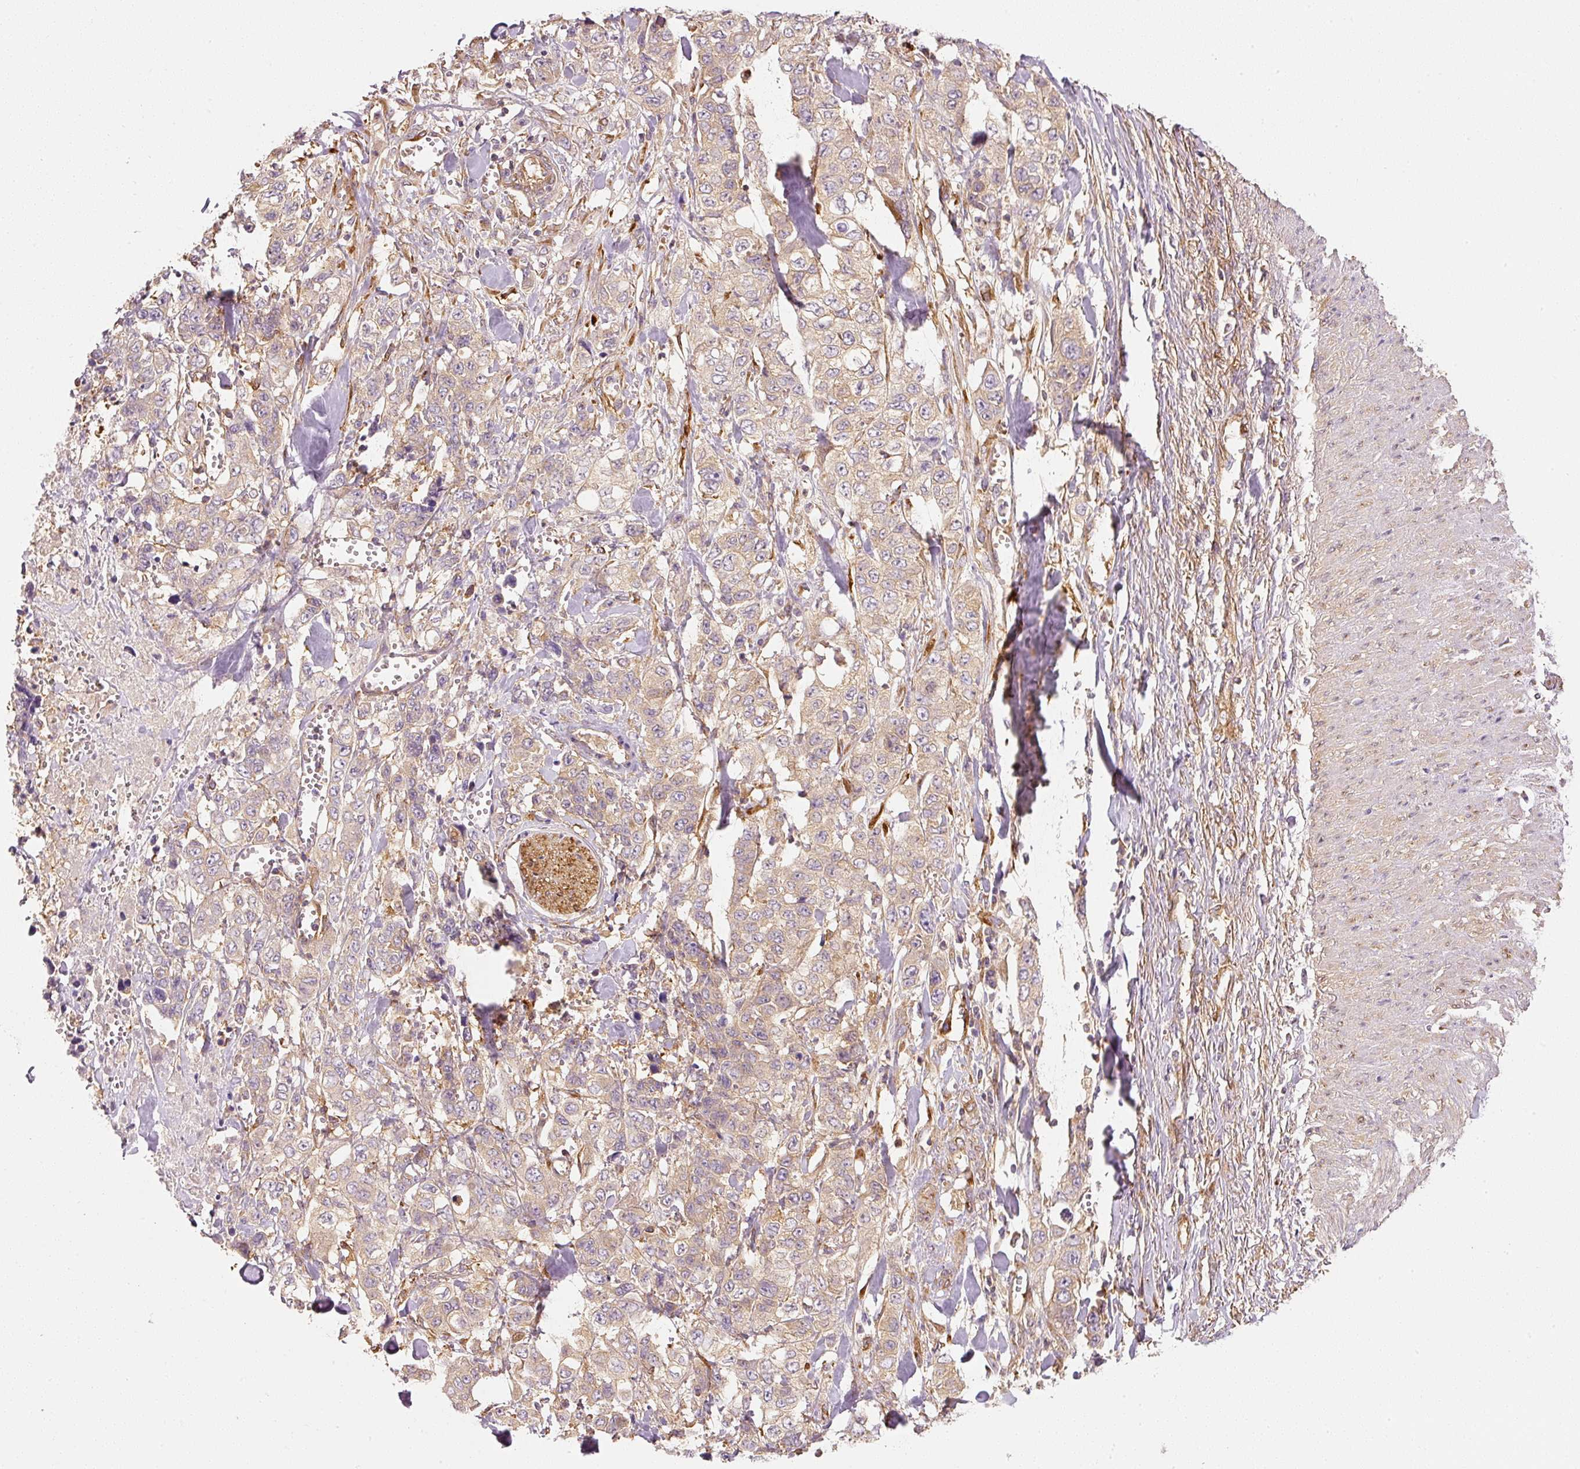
{"staining": {"intensity": "weak", "quantity": ">75%", "location": "cytoplasmic/membranous"}, "tissue": "stomach cancer", "cell_type": "Tumor cells", "image_type": "cancer", "snomed": [{"axis": "morphology", "description": "Adenocarcinoma, NOS"}, {"axis": "topography", "description": "Stomach, upper"}], "caption": "High-magnification brightfield microscopy of stomach cancer stained with DAB (3,3'-diaminobenzidine) (brown) and counterstained with hematoxylin (blue). tumor cells exhibit weak cytoplasmic/membranous positivity is identified in approximately>75% of cells.", "gene": "RNF167", "patient": {"sex": "male", "age": 62}}